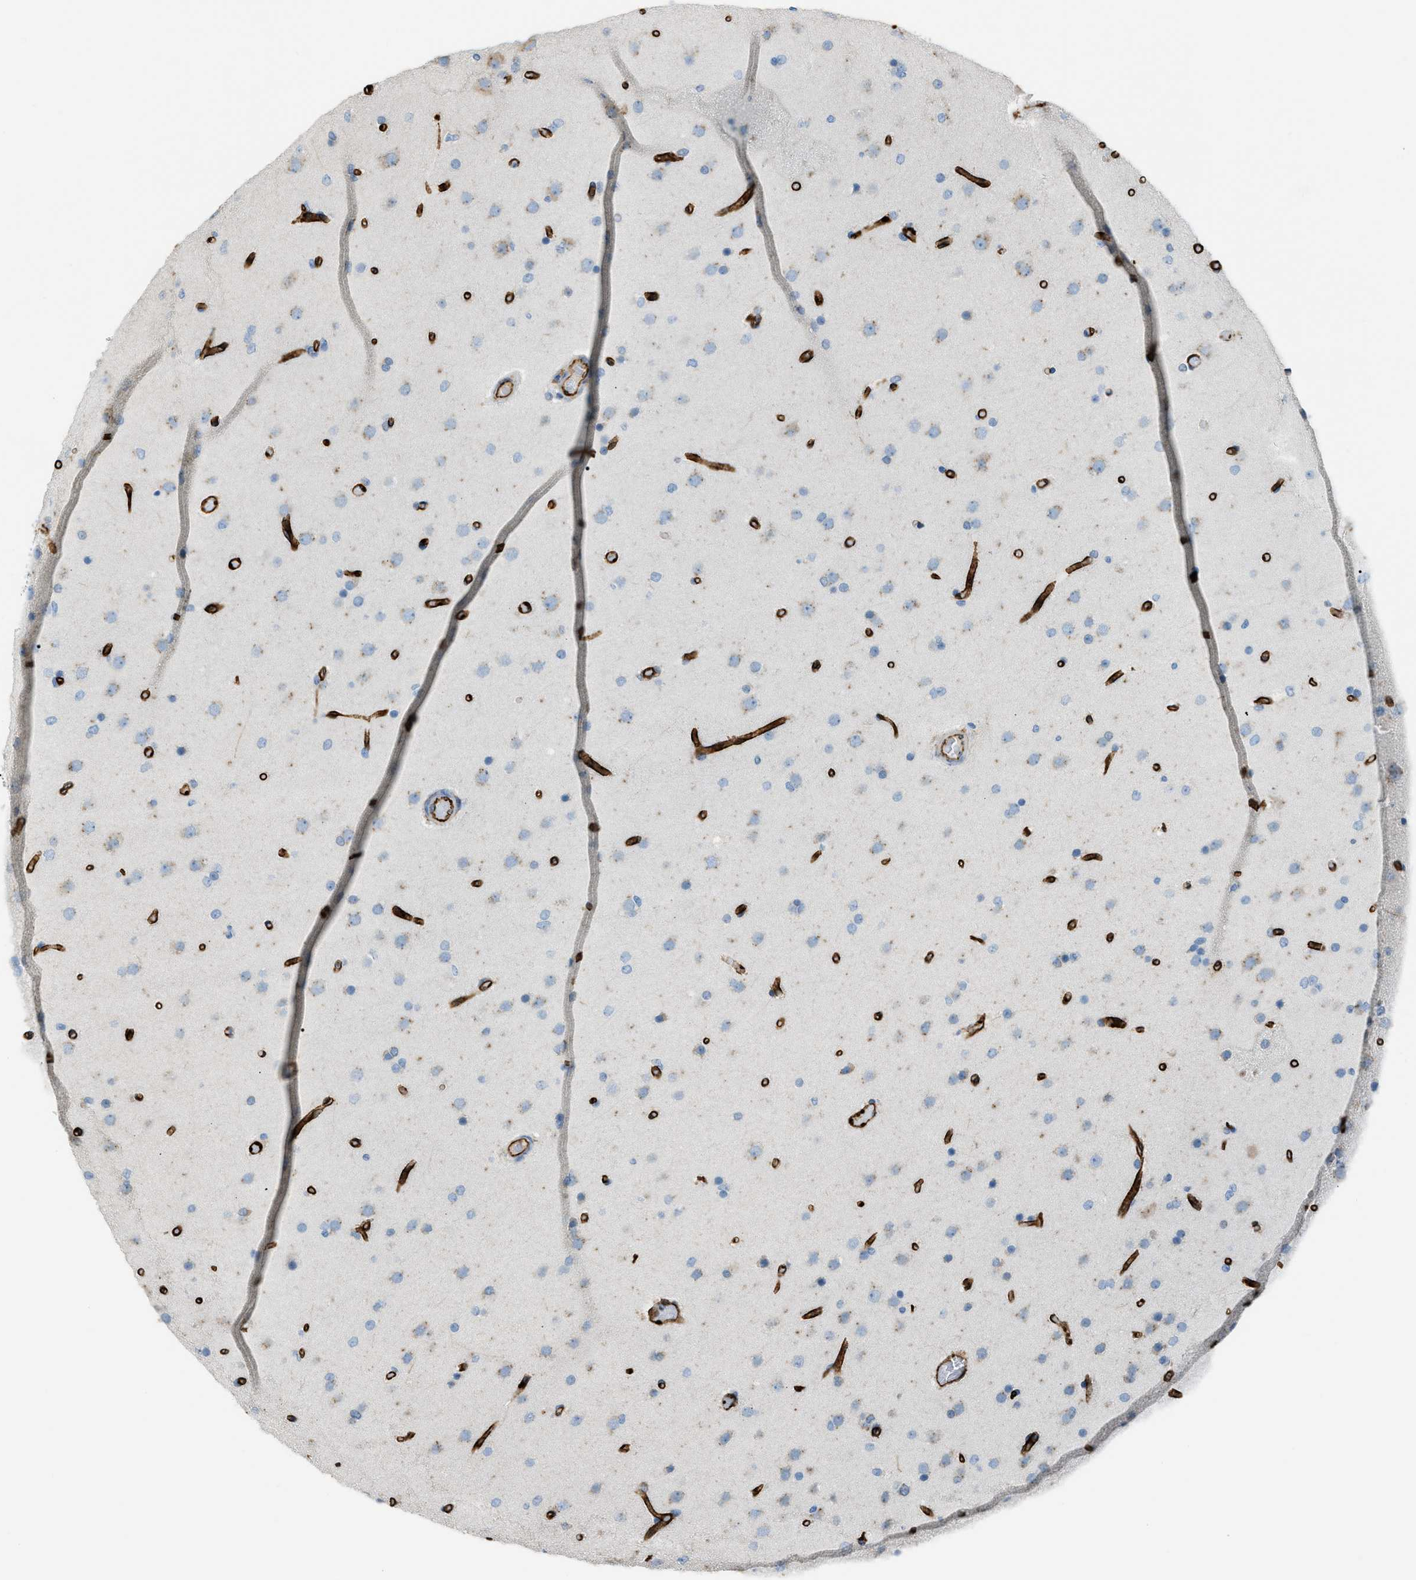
{"staining": {"intensity": "negative", "quantity": "none", "location": "none"}, "tissue": "glioma", "cell_type": "Tumor cells", "image_type": "cancer", "snomed": [{"axis": "morphology", "description": "Glioma, malignant, High grade"}, {"axis": "topography", "description": "Cerebral cortex"}], "caption": "Immunohistochemistry of human glioma exhibits no positivity in tumor cells.", "gene": "SLC22A15", "patient": {"sex": "female", "age": 36}}